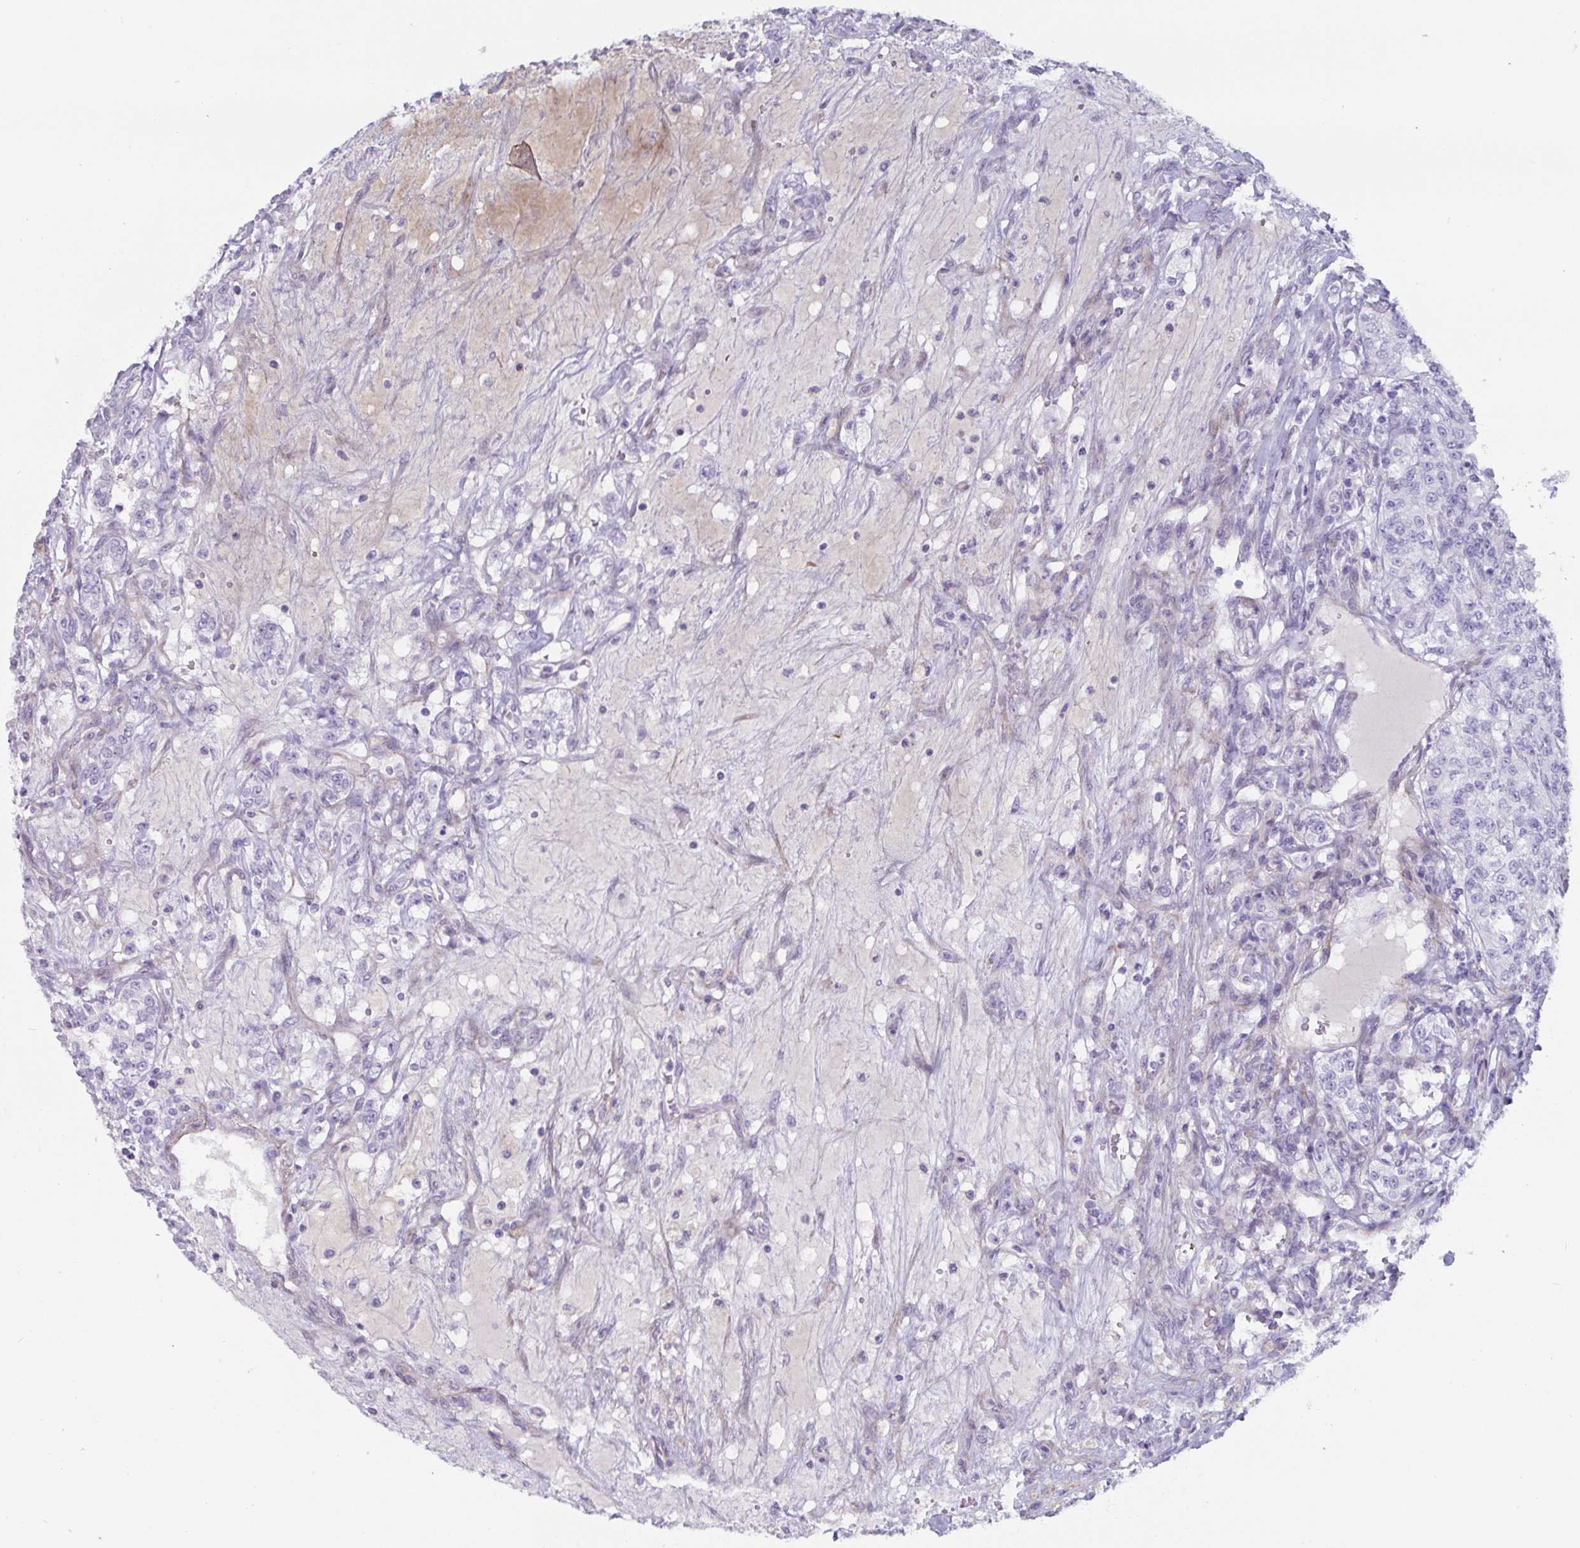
{"staining": {"intensity": "negative", "quantity": "none", "location": "none"}, "tissue": "renal cancer", "cell_type": "Tumor cells", "image_type": "cancer", "snomed": [{"axis": "morphology", "description": "Adenocarcinoma, NOS"}, {"axis": "topography", "description": "Kidney"}], "caption": "Immunohistochemistry (IHC) image of neoplastic tissue: renal adenocarcinoma stained with DAB reveals no significant protein staining in tumor cells. (Stains: DAB IHC with hematoxylin counter stain, Microscopy: brightfield microscopy at high magnification).", "gene": "OR5P3", "patient": {"sex": "female", "age": 63}}